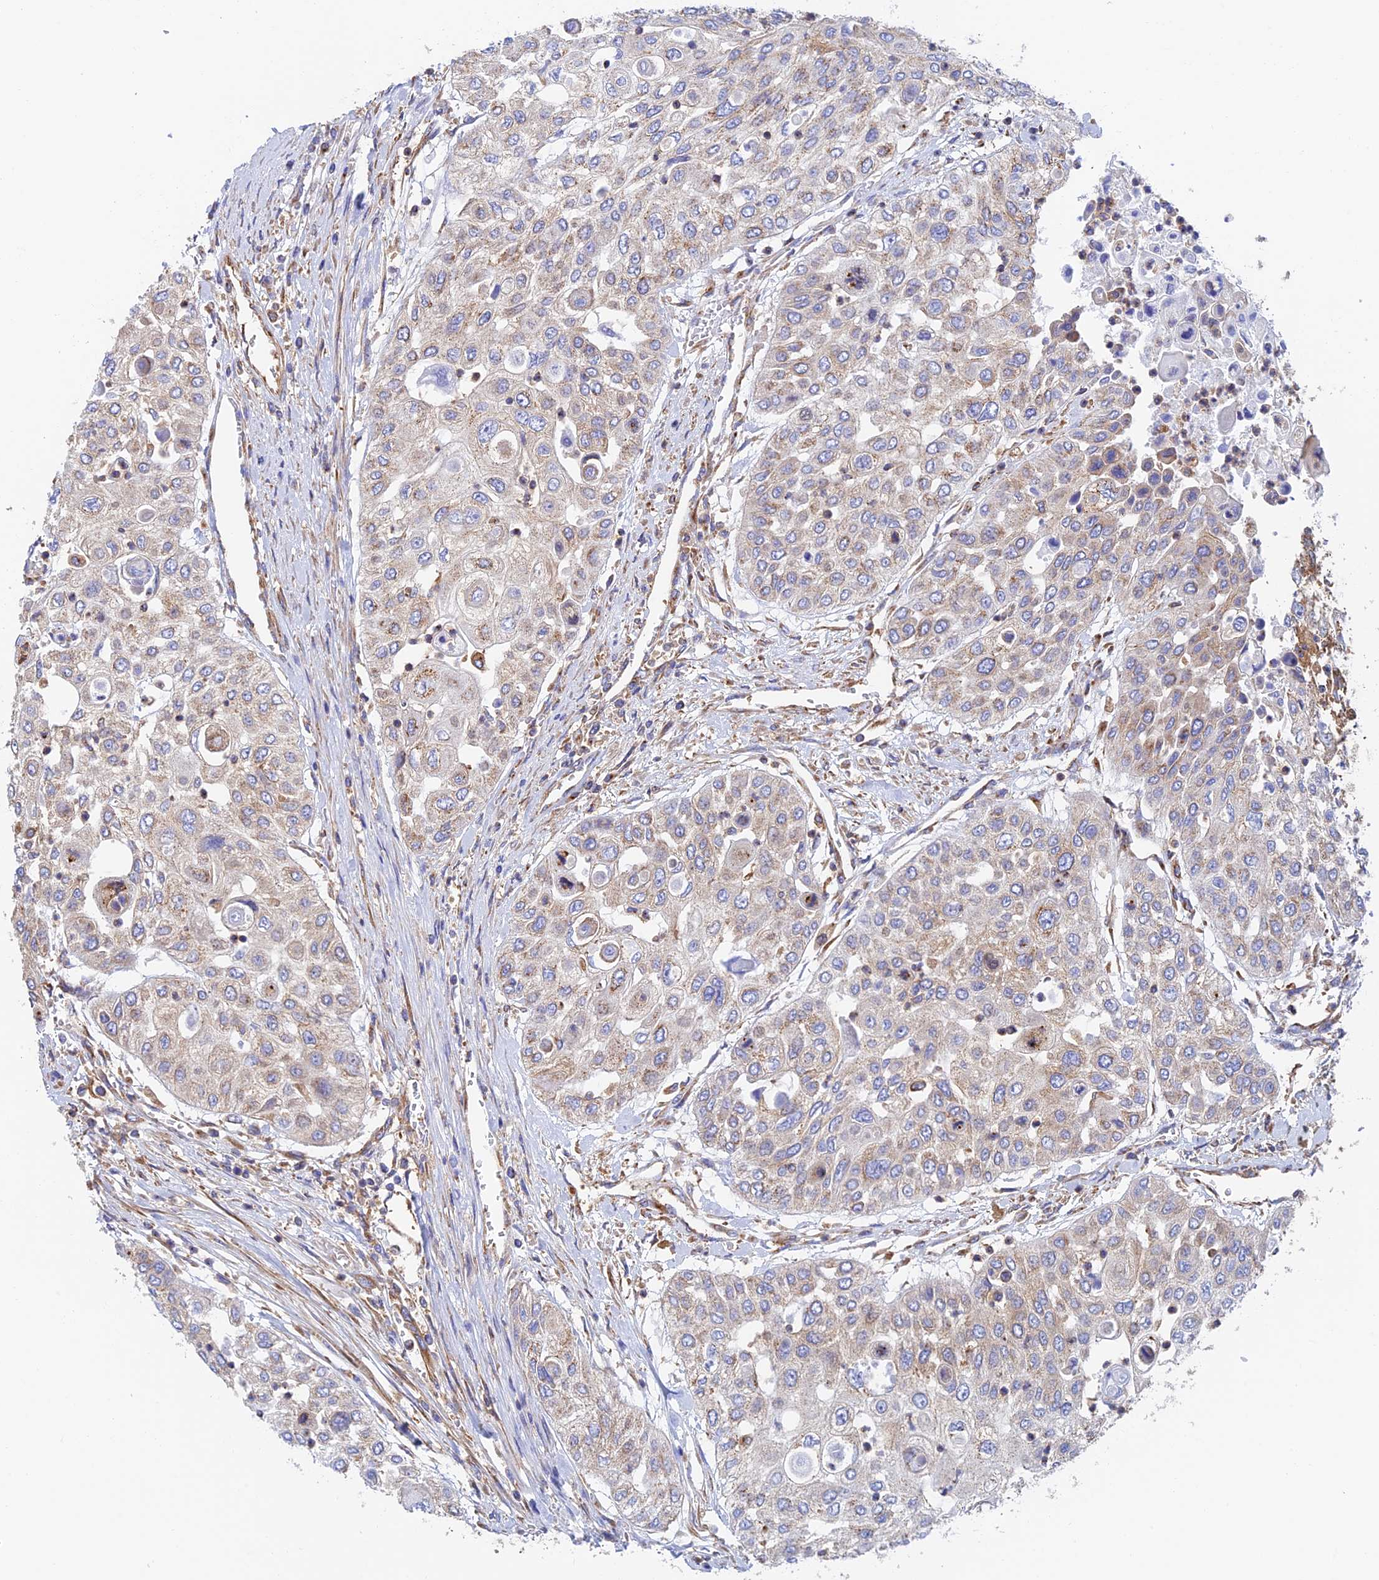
{"staining": {"intensity": "weak", "quantity": "<25%", "location": "cytoplasmic/membranous"}, "tissue": "urothelial cancer", "cell_type": "Tumor cells", "image_type": "cancer", "snomed": [{"axis": "morphology", "description": "Urothelial carcinoma, High grade"}, {"axis": "topography", "description": "Urinary bladder"}], "caption": "A histopathology image of urothelial cancer stained for a protein displays no brown staining in tumor cells.", "gene": "DCTN2", "patient": {"sex": "female", "age": 79}}